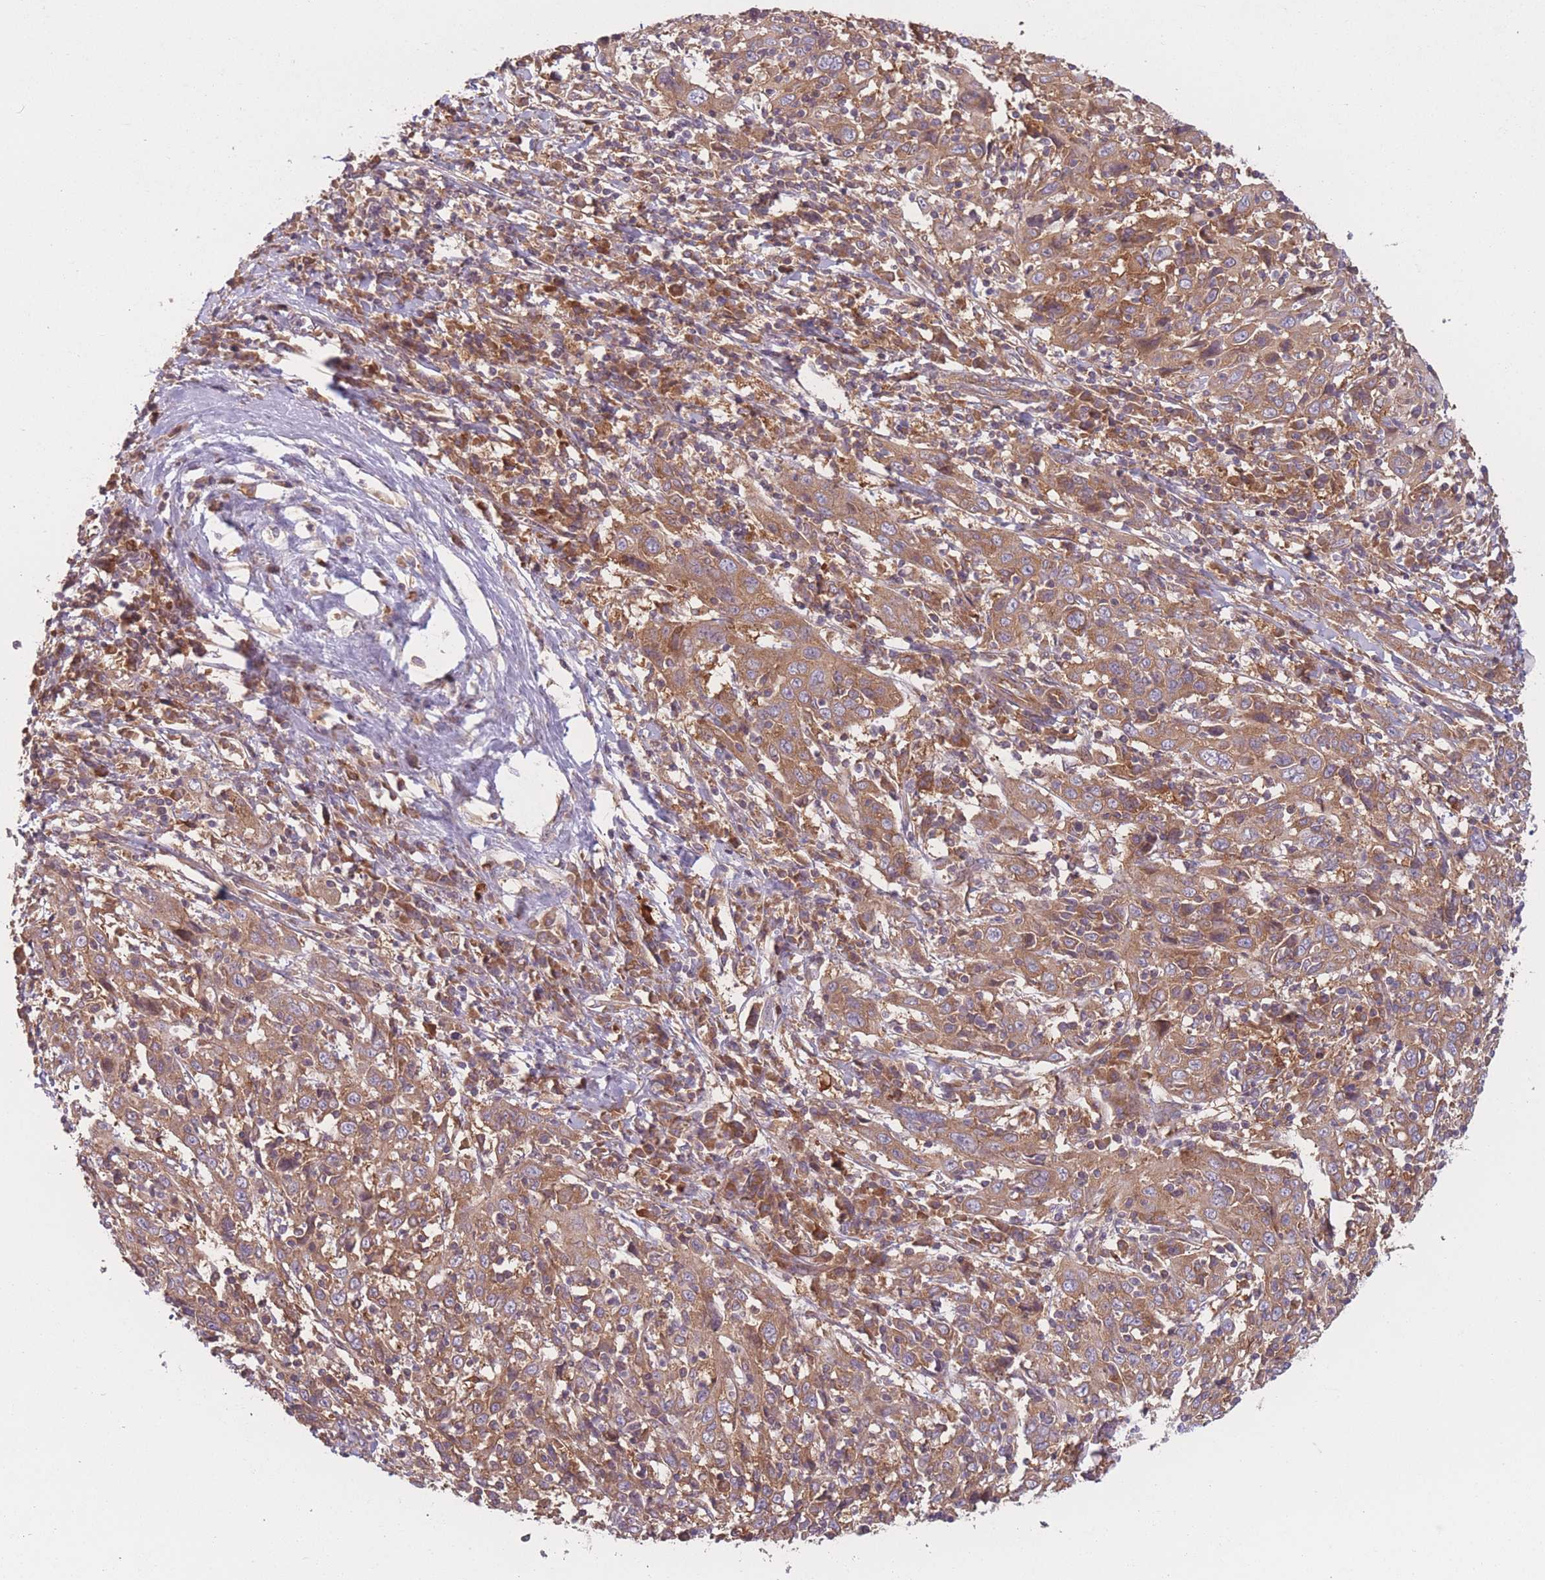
{"staining": {"intensity": "moderate", "quantity": ">75%", "location": "cytoplasmic/membranous"}, "tissue": "cervical cancer", "cell_type": "Tumor cells", "image_type": "cancer", "snomed": [{"axis": "morphology", "description": "Squamous cell carcinoma, NOS"}, {"axis": "topography", "description": "Cervix"}], "caption": "This is a photomicrograph of immunohistochemistry staining of squamous cell carcinoma (cervical), which shows moderate positivity in the cytoplasmic/membranous of tumor cells.", "gene": "WASHC2A", "patient": {"sex": "female", "age": 46}}